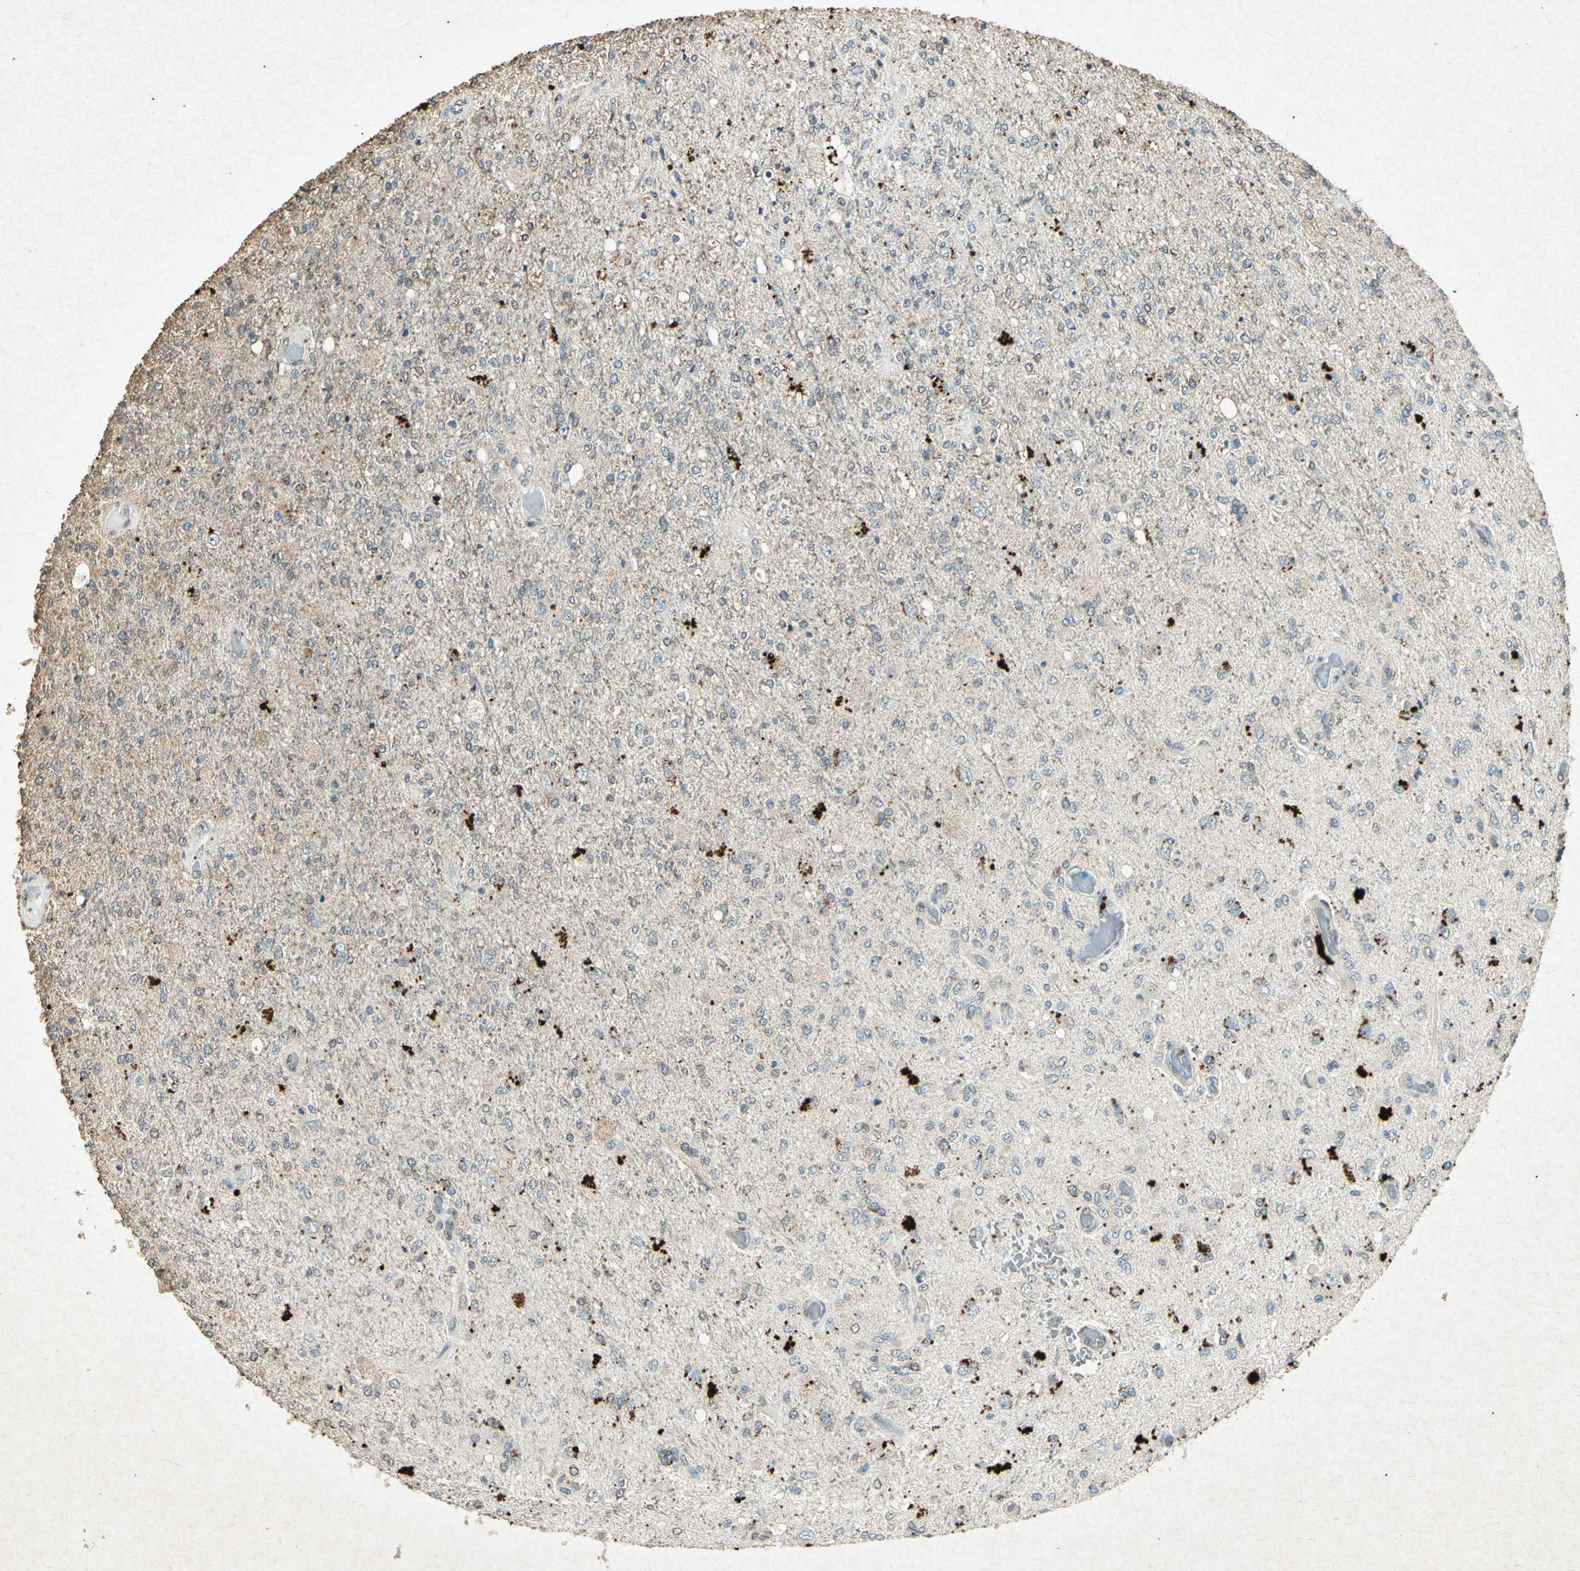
{"staining": {"intensity": "weak", "quantity": "<25%", "location": "cytoplasmic/membranous"}, "tissue": "glioma", "cell_type": "Tumor cells", "image_type": "cancer", "snomed": [{"axis": "morphology", "description": "Normal tissue, NOS"}, {"axis": "morphology", "description": "Glioma, malignant, High grade"}, {"axis": "topography", "description": "Cerebral cortex"}], "caption": "Tumor cells are negative for protein expression in human glioma.", "gene": "PSEN1", "patient": {"sex": "male", "age": 77}}